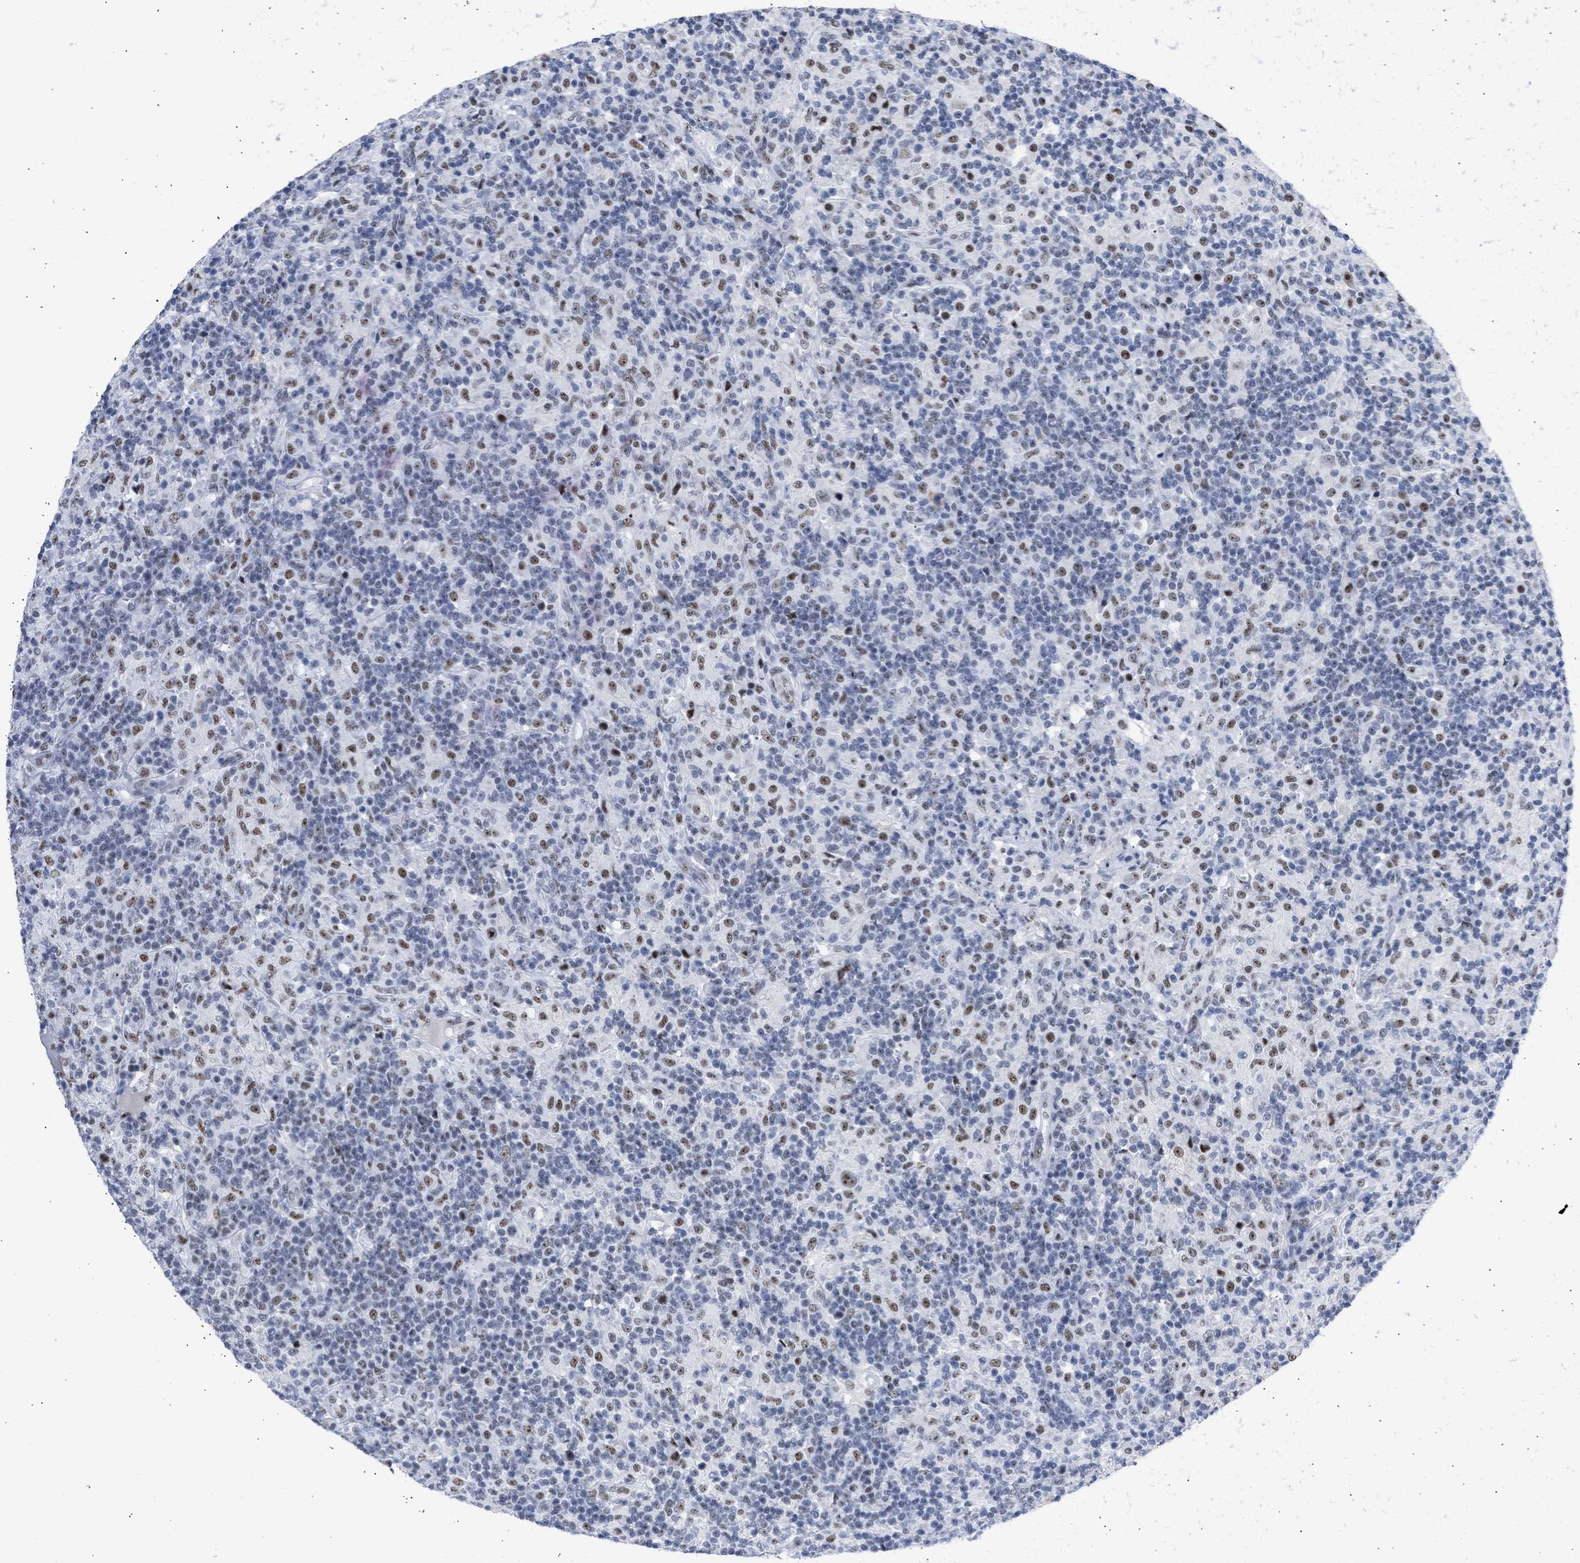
{"staining": {"intensity": "strong", "quantity": ">75%", "location": "nuclear"}, "tissue": "lymphoma", "cell_type": "Tumor cells", "image_type": "cancer", "snomed": [{"axis": "morphology", "description": "Hodgkin's disease, NOS"}, {"axis": "topography", "description": "Lymph node"}], "caption": "Strong nuclear staining for a protein is appreciated in approximately >75% of tumor cells of Hodgkin's disease using IHC.", "gene": "DDX41", "patient": {"sex": "male", "age": 70}}